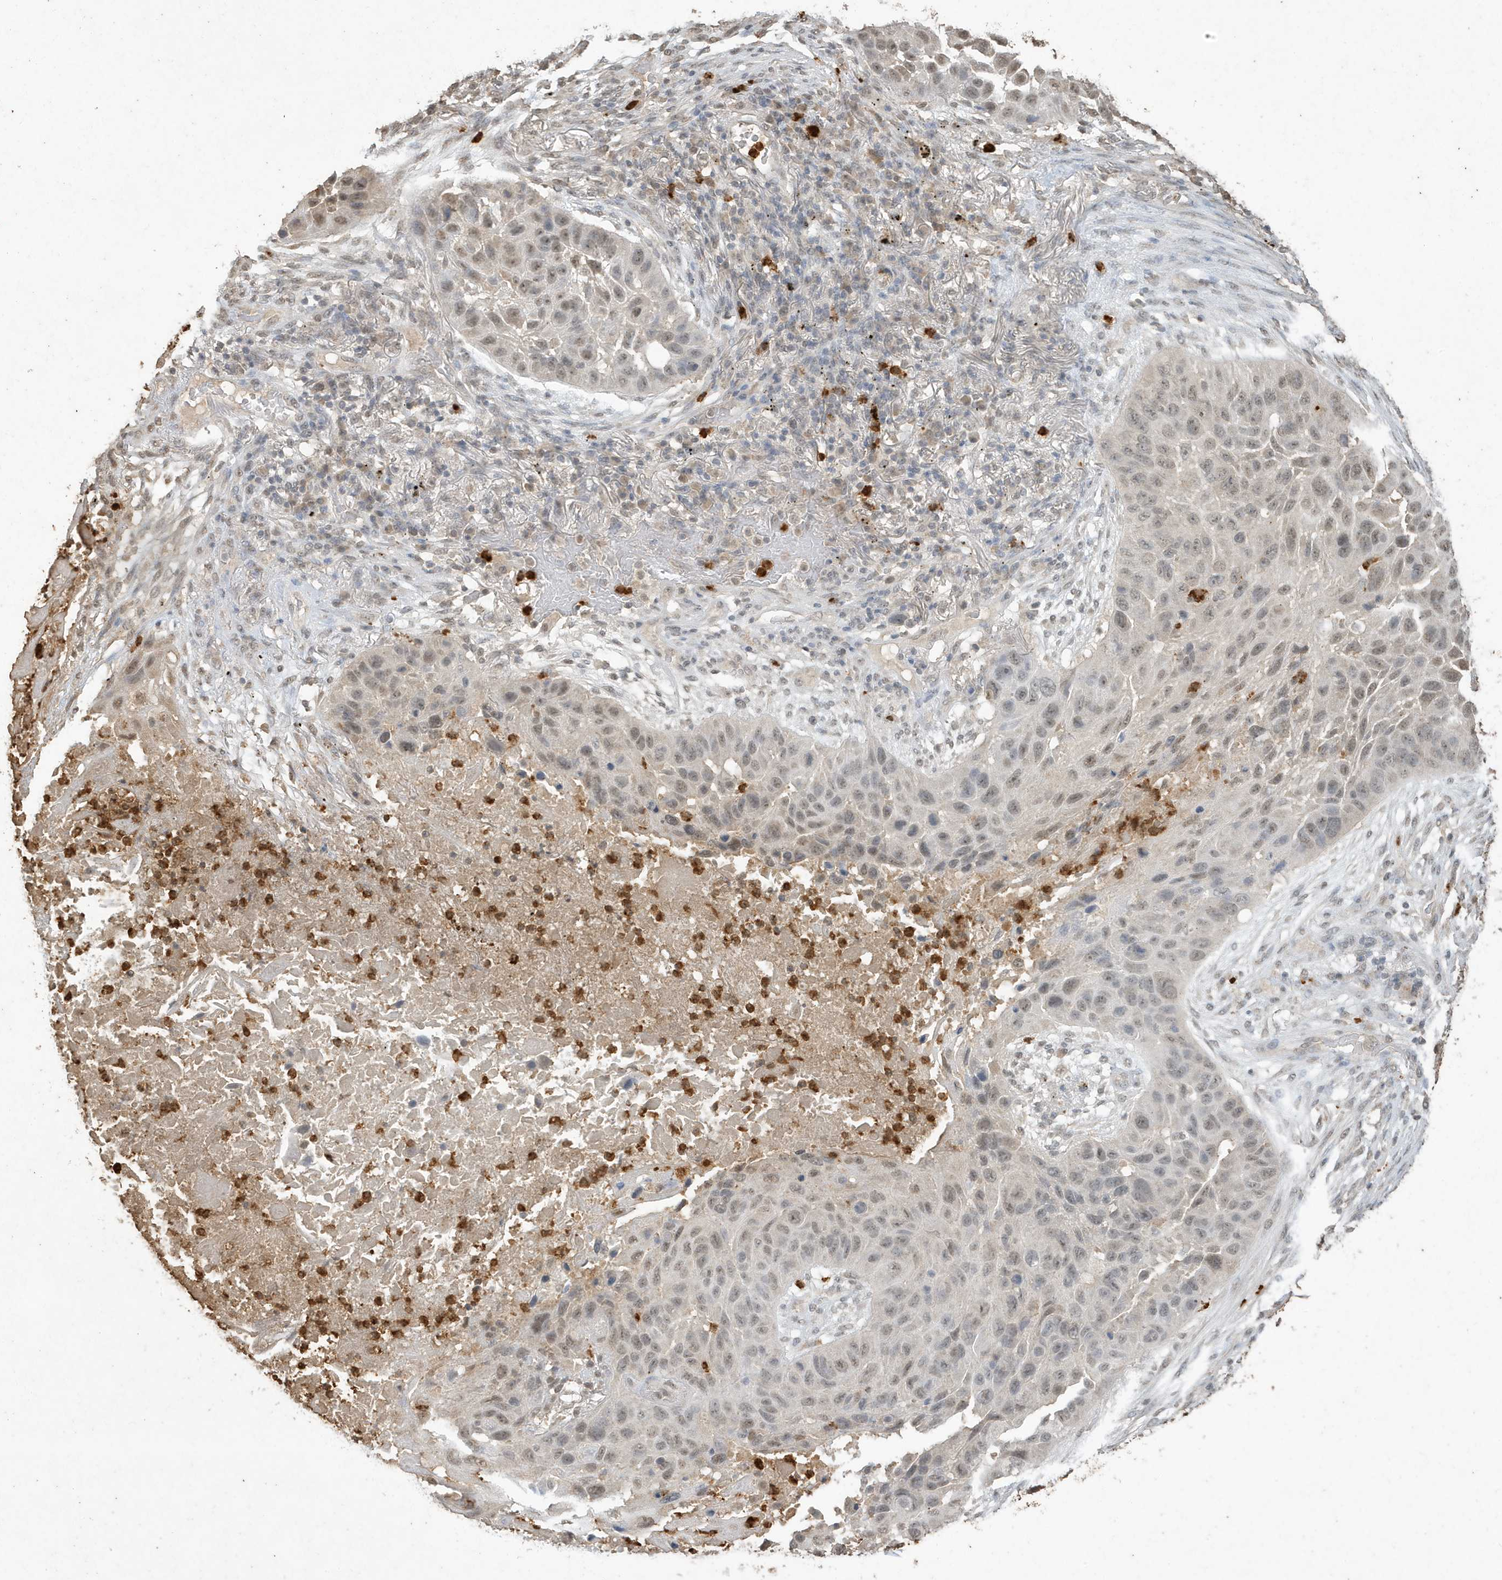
{"staining": {"intensity": "weak", "quantity": ">75%", "location": "nuclear"}, "tissue": "lung cancer", "cell_type": "Tumor cells", "image_type": "cancer", "snomed": [{"axis": "morphology", "description": "Squamous cell carcinoma, NOS"}, {"axis": "topography", "description": "Lung"}], "caption": "A histopathology image showing weak nuclear positivity in about >75% of tumor cells in lung squamous cell carcinoma, as visualized by brown immunohistochemical staining.", "gene": "DEFA1", "patient": {"sex": "male", "age": 57}}